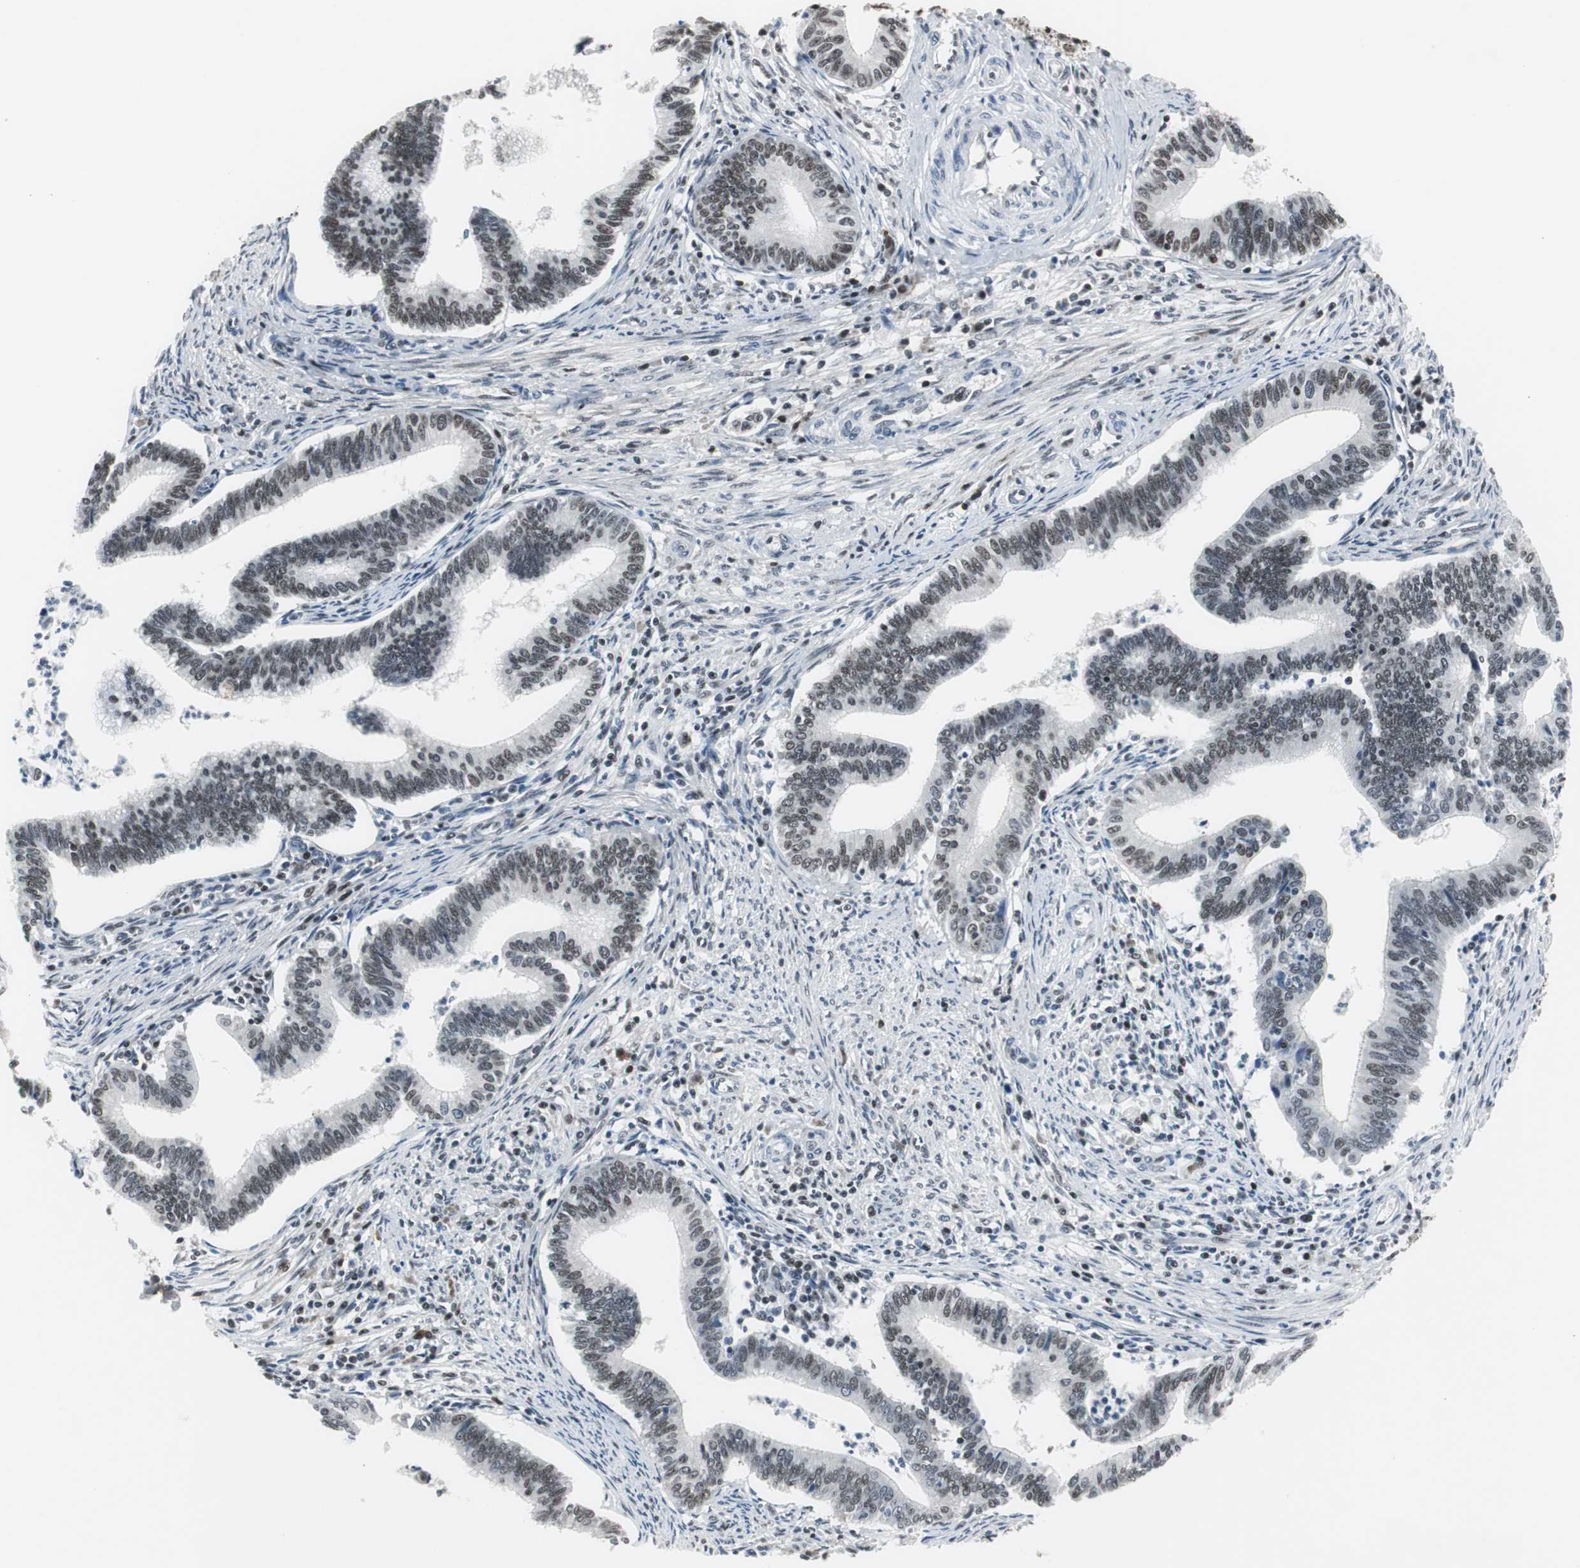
{"staining": {"intensity": "weak", "quantity": ">75%", "location": "nuclear"}, "tissue": "cervical cancer", "cell_type": "Tumor cells", "image_type": "cancer", "snomed": [{"axis": "morphology", "description": "Adenocarcinoma, NOS"}, {"axis": "topography", "description": "Cervix"}], "caption": "Protein analysis of cervical cancer tissue exhibits weak nuclear staining in approximately >75% of tumor cells.", "gene": "RAD9A", "patient": {"sex": "female", "age": 36}}